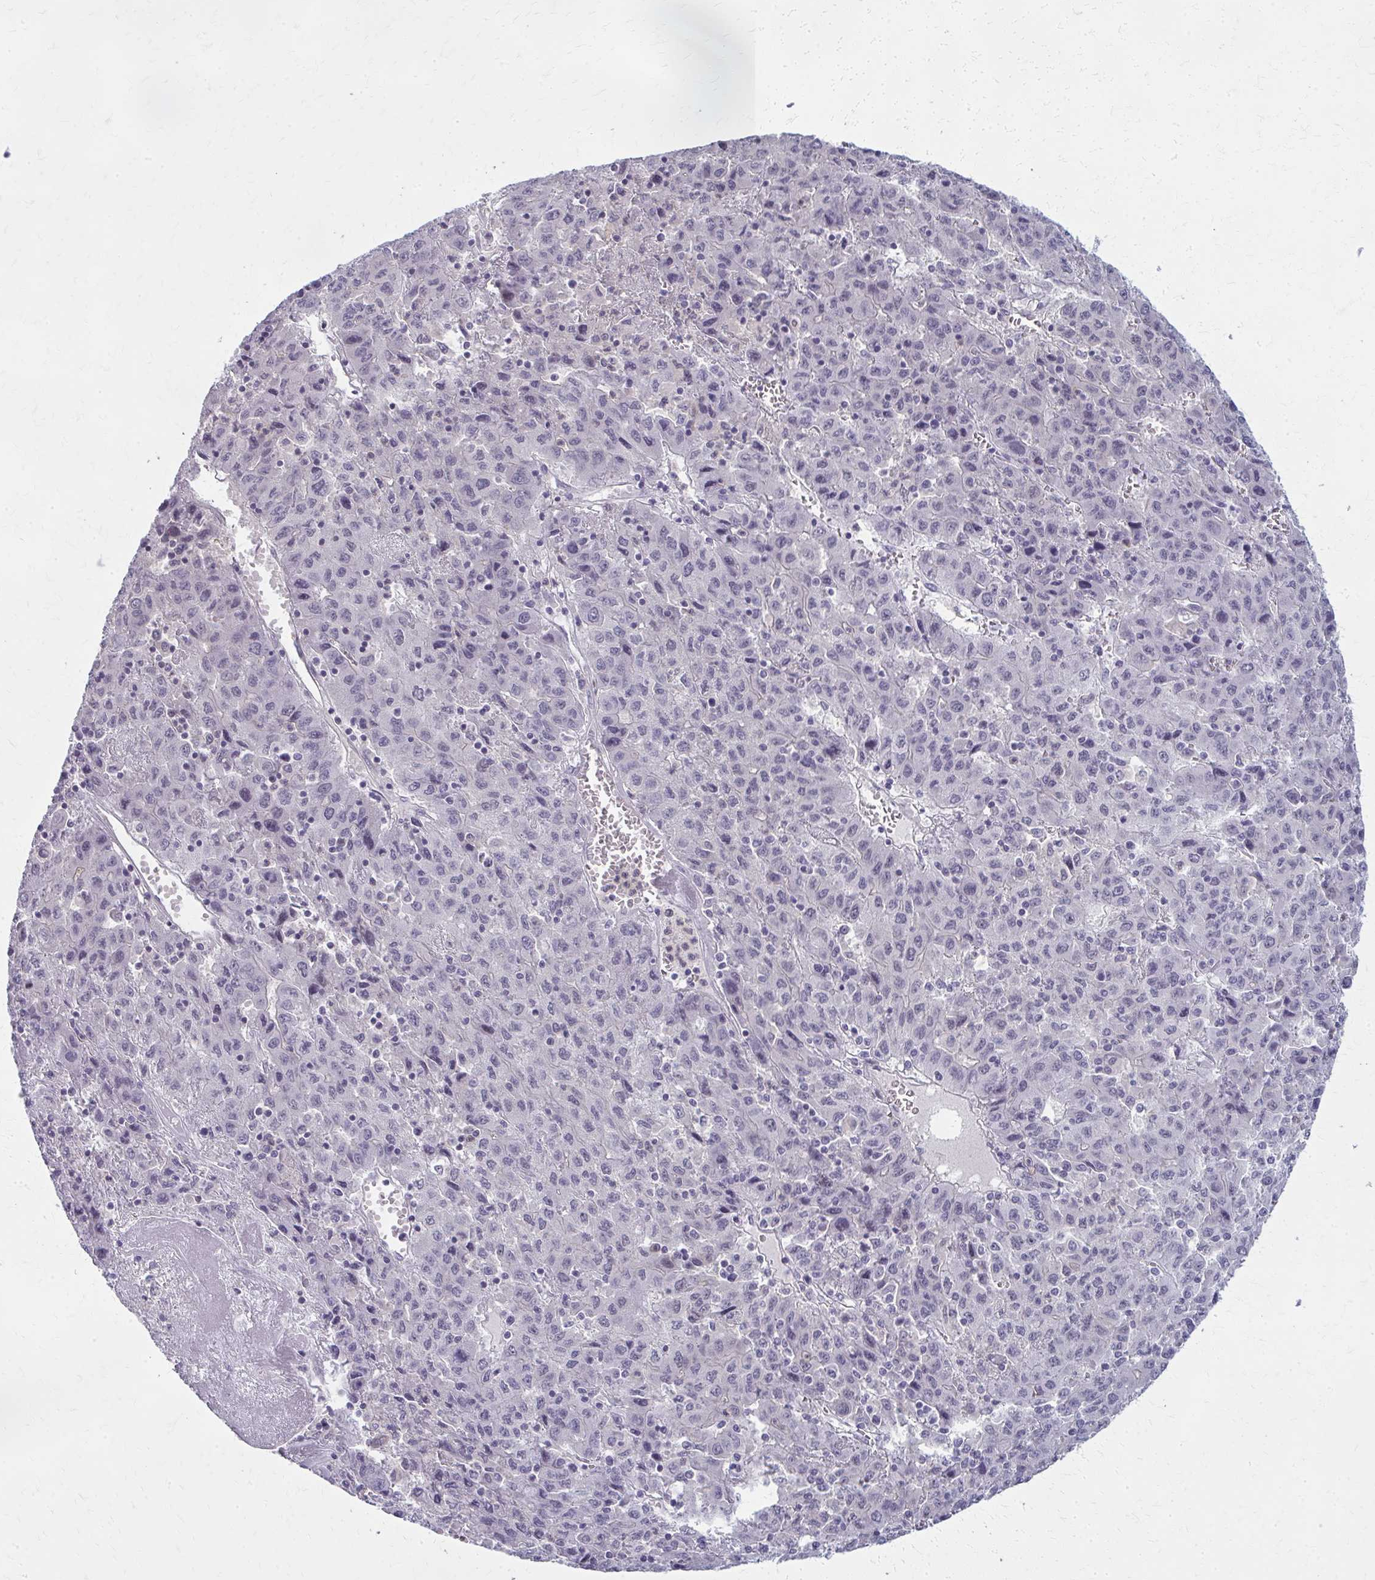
{"staining": {"intensity": "negative", "quantity": "none", "location": "none"}, "tissue": "liver cancer", "cell_type": "Tumor cells", "image_type": "cancer", "snomed": [{"axis": "morphology", "description": "Carcinoma, Hepatocellular, NOS"}, {"axis": "topography", "description": "Liver"}], "caption": "IHC of hepatocellular carcinoma (liver) demonstrates no staining in tumor cells.", "gene": "CASQ2", "patient": {"sex": "female", "age": 53}}